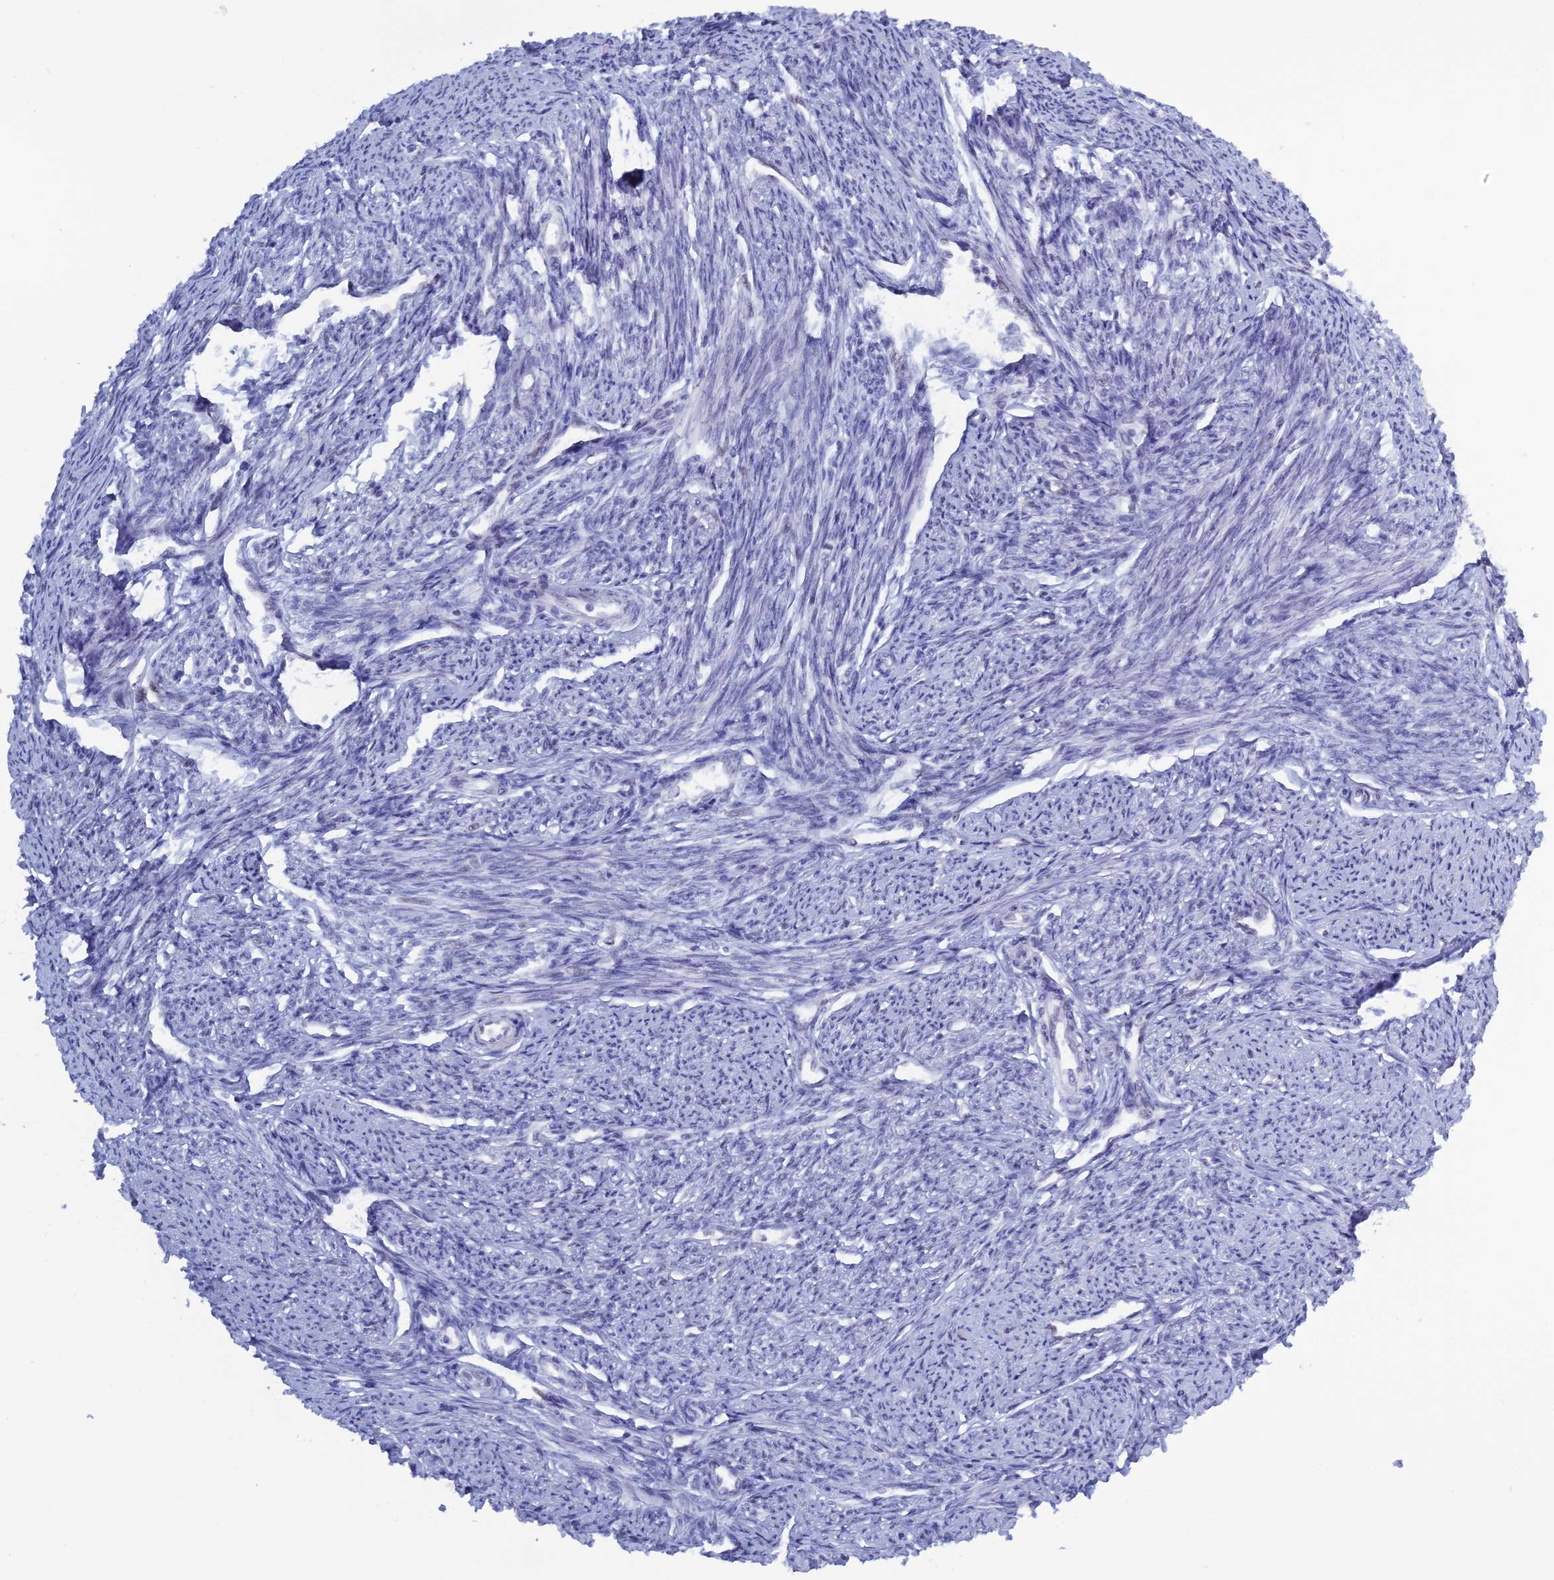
{"staining": {"intensity": "weak", "quantity": "<25%", "location": "nuclear"}, "tissue": "smooth muscle", "cell_type": "Smooth muscle cells", "image_type": "normal", "snomed": [{"axis": "morphology", "description": "Normal tissue, NOS"}, {"axis": "topography", "description": "Smooth muscle"}, {"axis": "topography", "description": "Uterus"}], "caption": "DAB (3,3'-diaminobenzidine) immunohistochemical staining of normal human smooth muscle displays no significant positivity in smooth muscle cells. Brightfield microscopy of IHC stained with DAB (3,3'-diaminobenzidine) (brown) and hematoxylin (blue), captured at high magnification.", "gene": "NOL4L", "patient": {"sex": "female", "age": 59}}